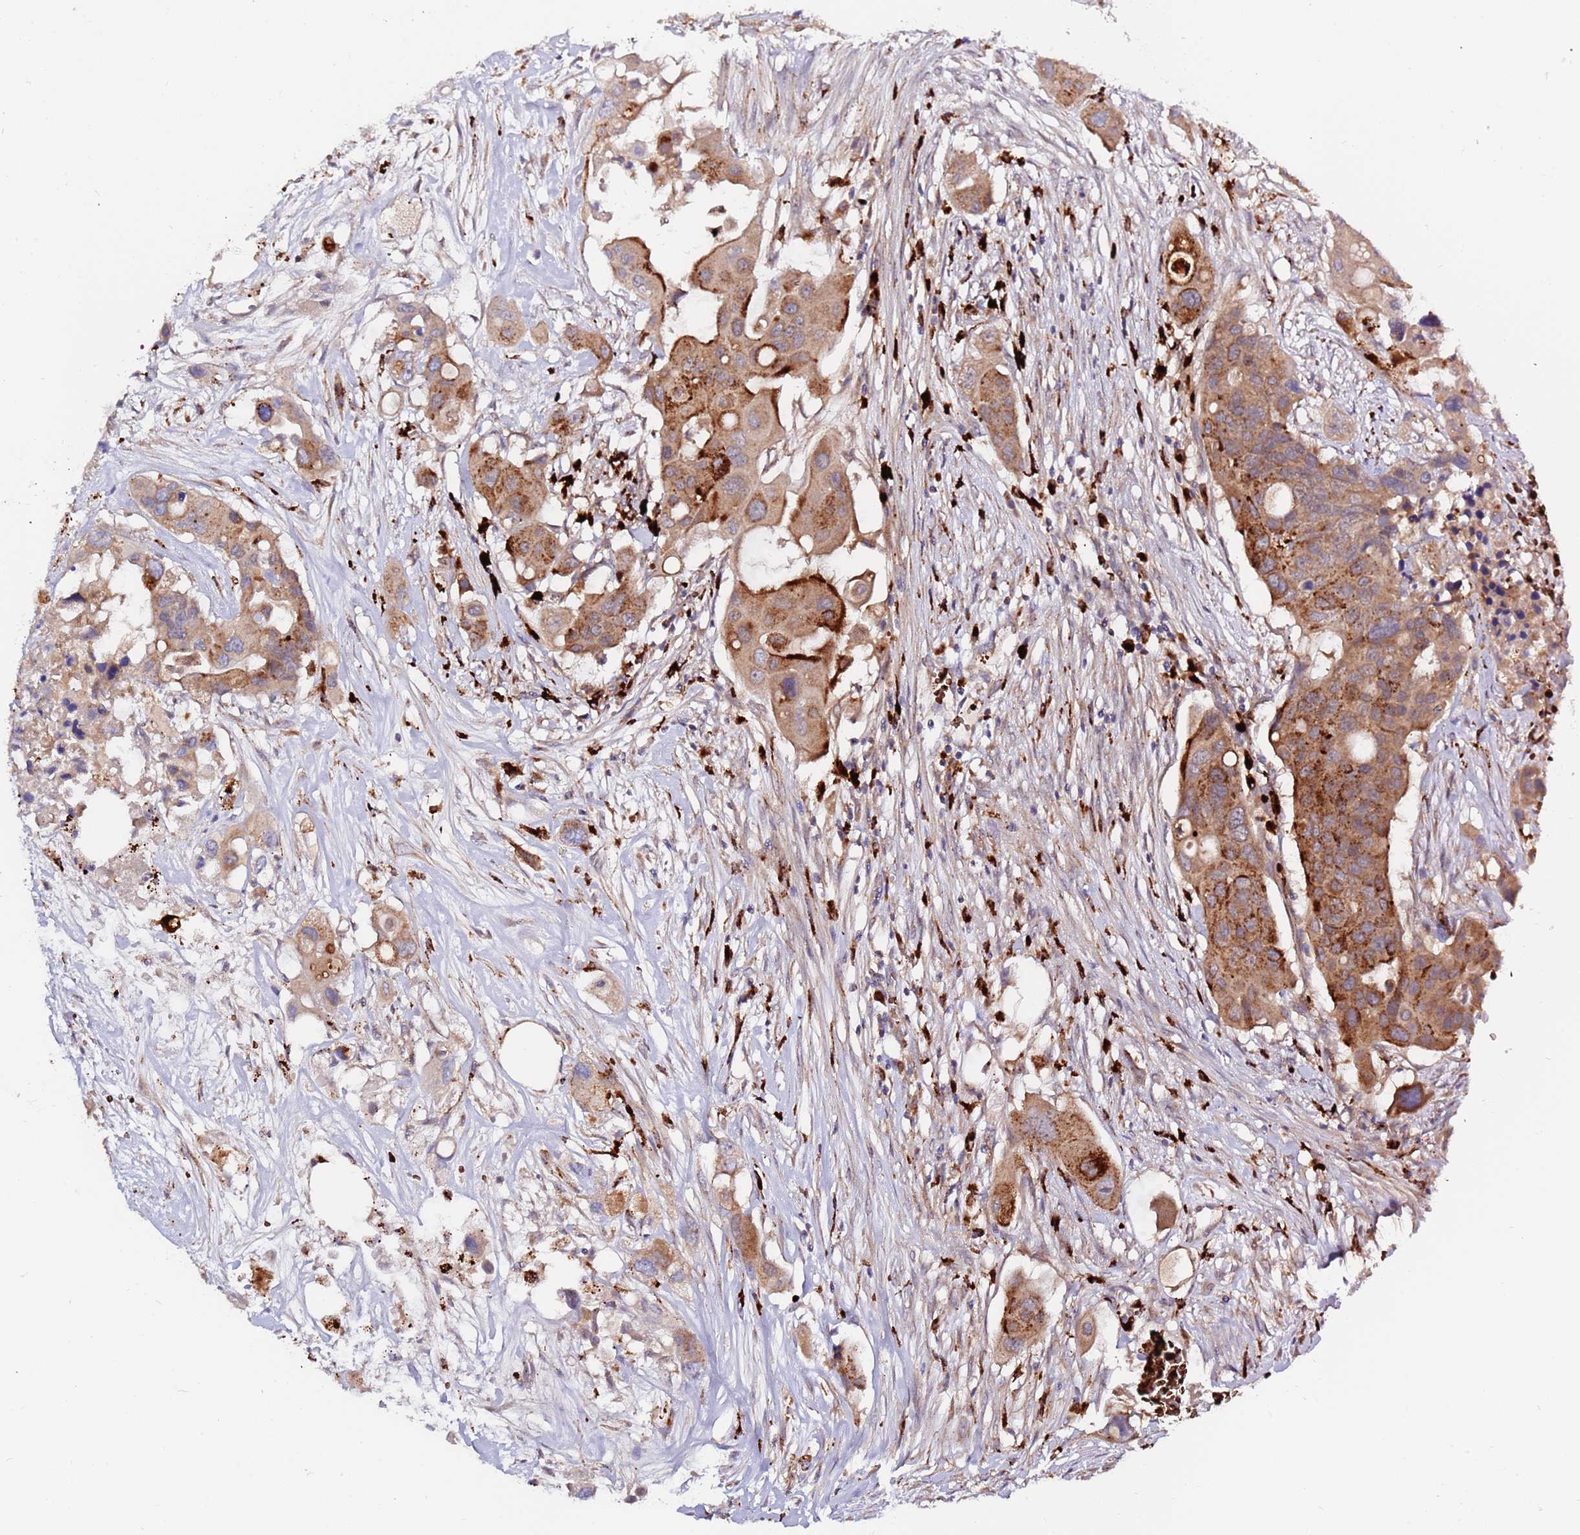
{"staining": {"intensity": "moderate", "quantity": ">75%", "location": "cytoplasmic/membranous"}, "tissue": "colorectal cancer", "cell_type": "Tumor cells", "image_type": "cancer", "snomed": [{"axis": "morphology", "description": "Adenocarcinoma, NOS"}, {"axis": "topography", "description": "Colon"}], "caption": "An IHC micrograph of neoplastic tissue is shown. Protein staining in brown highlights moderate cytoplasmic/membranous positivity in colorectal adenocarcinoma within tumor cells. (DAB (3,3'-diaminobenzidine) IHC with brightfield microscopy, high magnification).", "gene": "VPS36", "patient": {"sex": "male", "age": 77}}